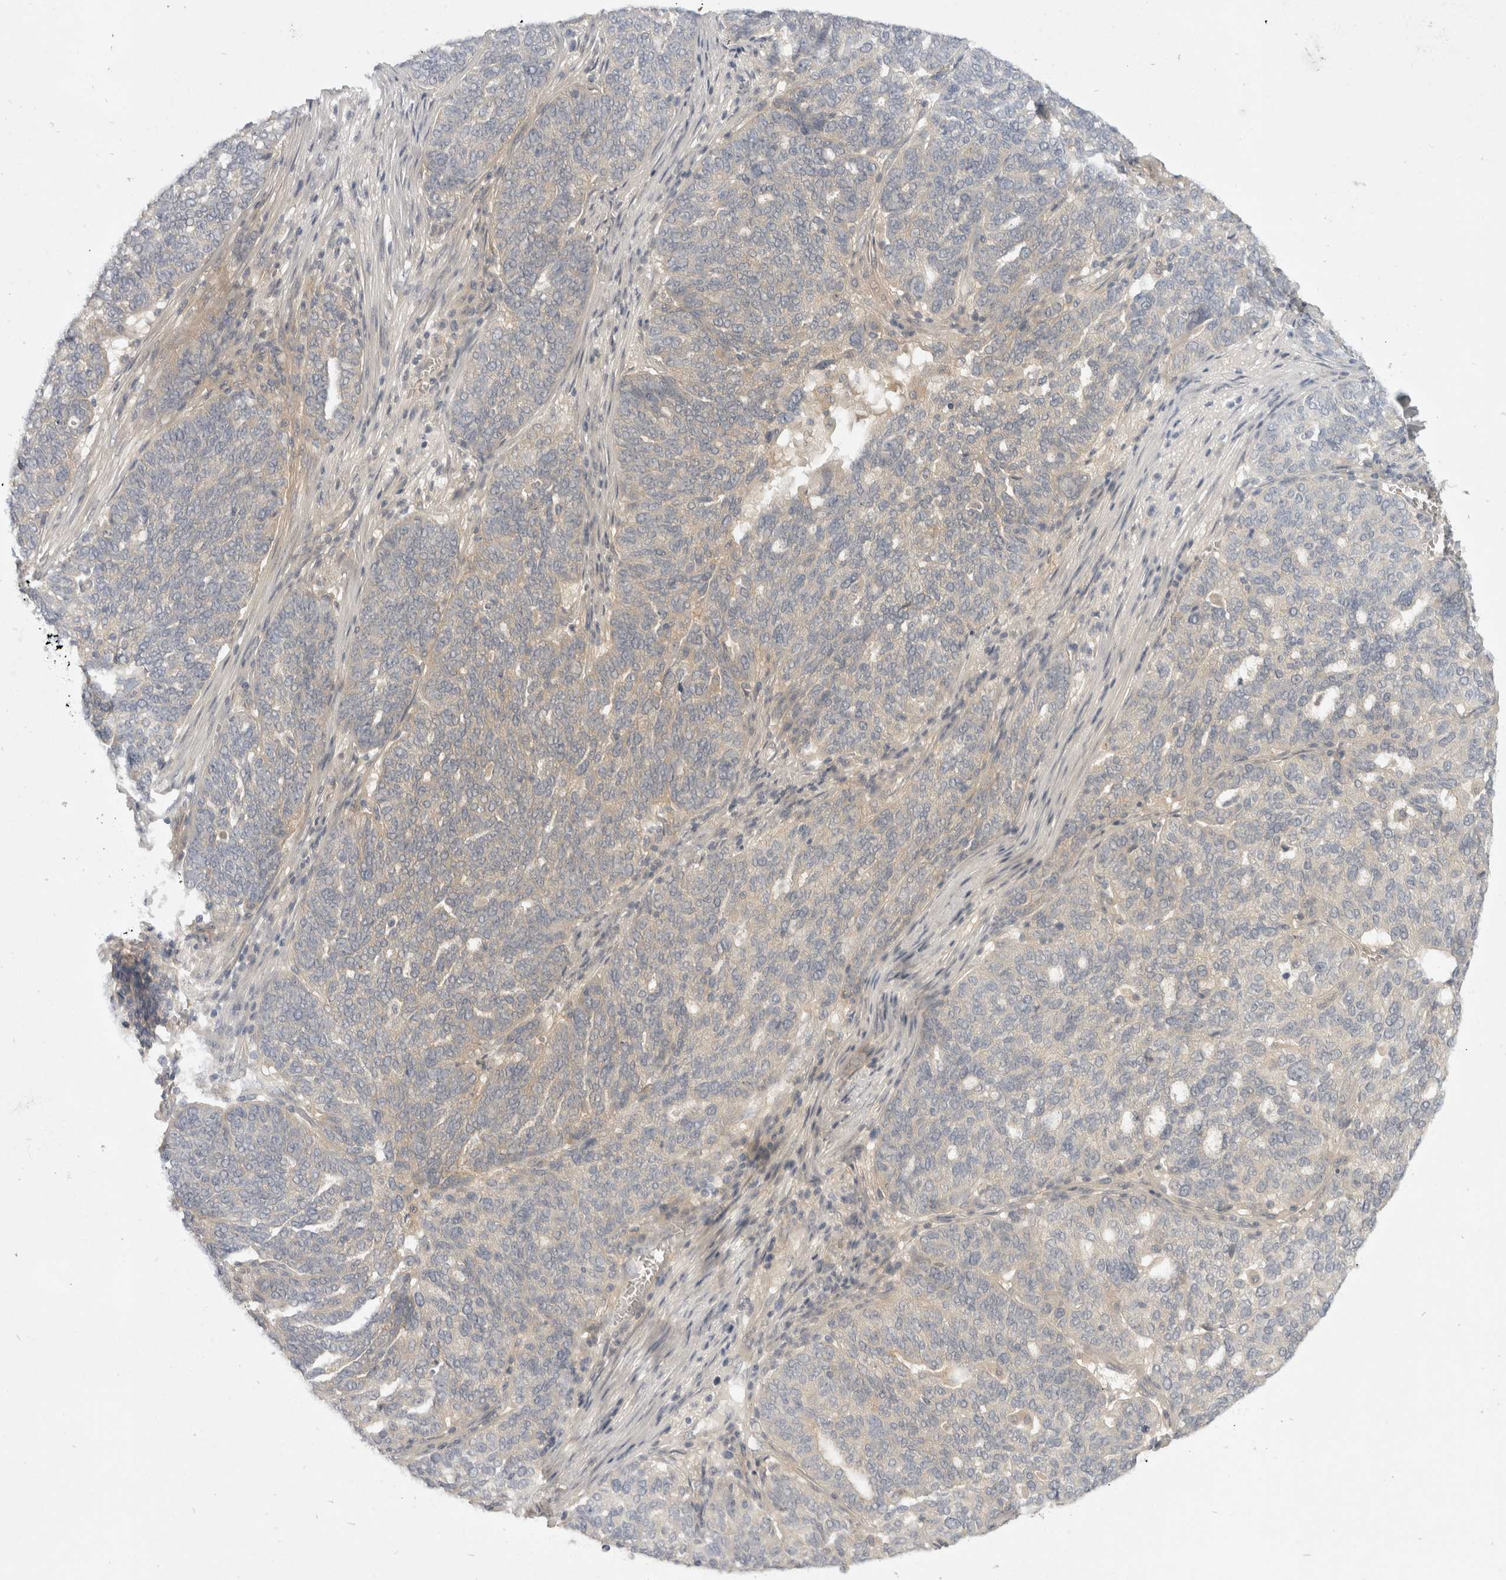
{"staining": {"intensity": "negative", "quantity": "none", "location": "none"}, "tissue": "ovarian cancer", "cell_type": "Tumor cells", "image_type": "cancer", "snomed": [{"axis": "morphology", "description": "Cystadenocarcinoma, serous, NOS"}, {"axis": "topography", "description": "Ovary"}], "caption": "A high-resolution photomicrograph shows immunohistochemistry staining of ovarian cancer, which shows no significant positivity in tumor cells.", "gene": "TOM1L2", "patient": {"sex": "female", "age": 59}}